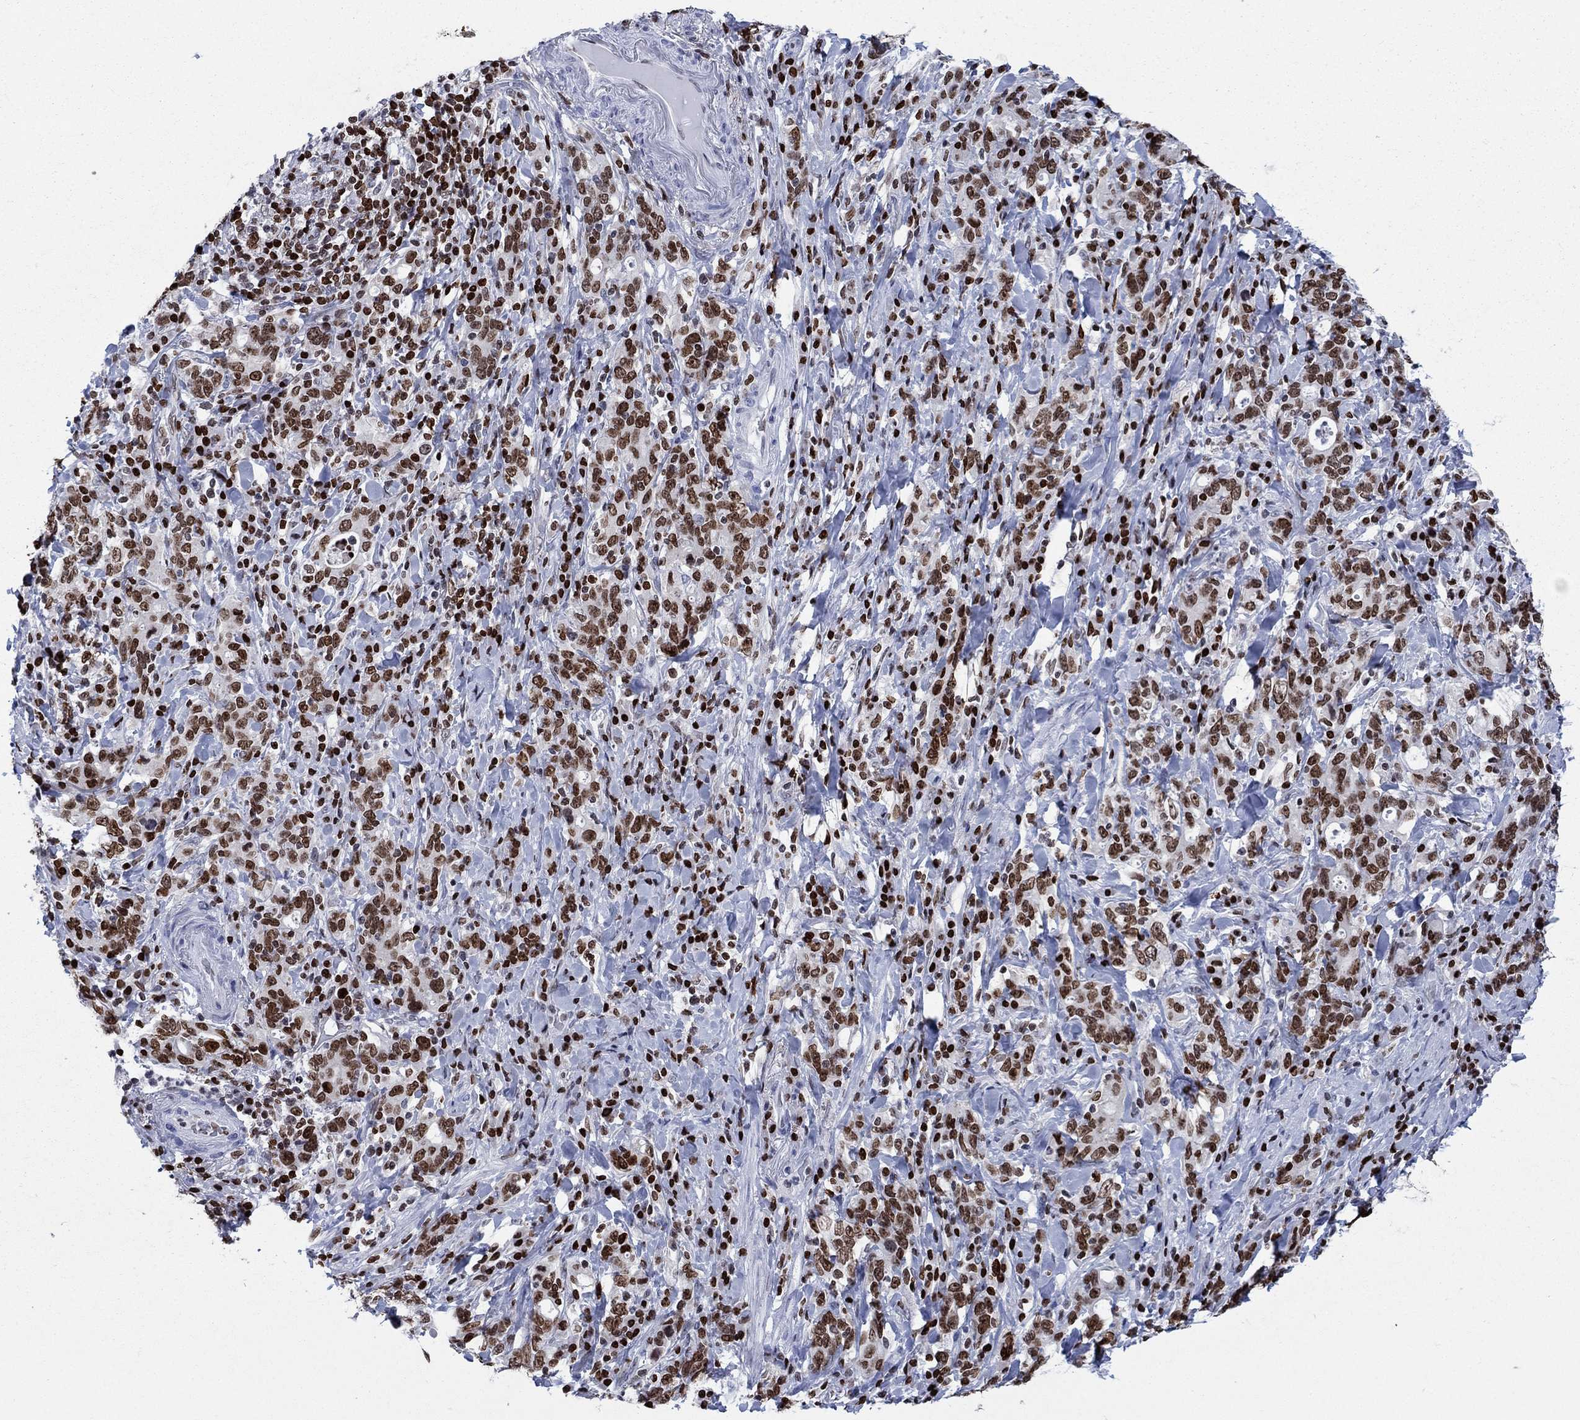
{"staining": {"intensity": "moderate", "quantity": ">75%", "location": "nuclear"}, "tissue": "stomach cancer", "cell_type": "Tumor cells", "image_type": "cancer", "snomed": [{"axis": "morphology", "description": "Adenocarcinoma, NOS"}, {"axis": "topography", "description": "Stomach"}], "caption": "Immunohistochemistry (IHC) photomicrograph of neoplastic tissue: human stomach cancer stained using IHC exhibits medium levels of moderate protein expression localized specifically in the nuclear of tumor cells, appearing as a nuclear brown color.", "gene": "HMGA1", "patient": {"sex": "male", "age": 79}}